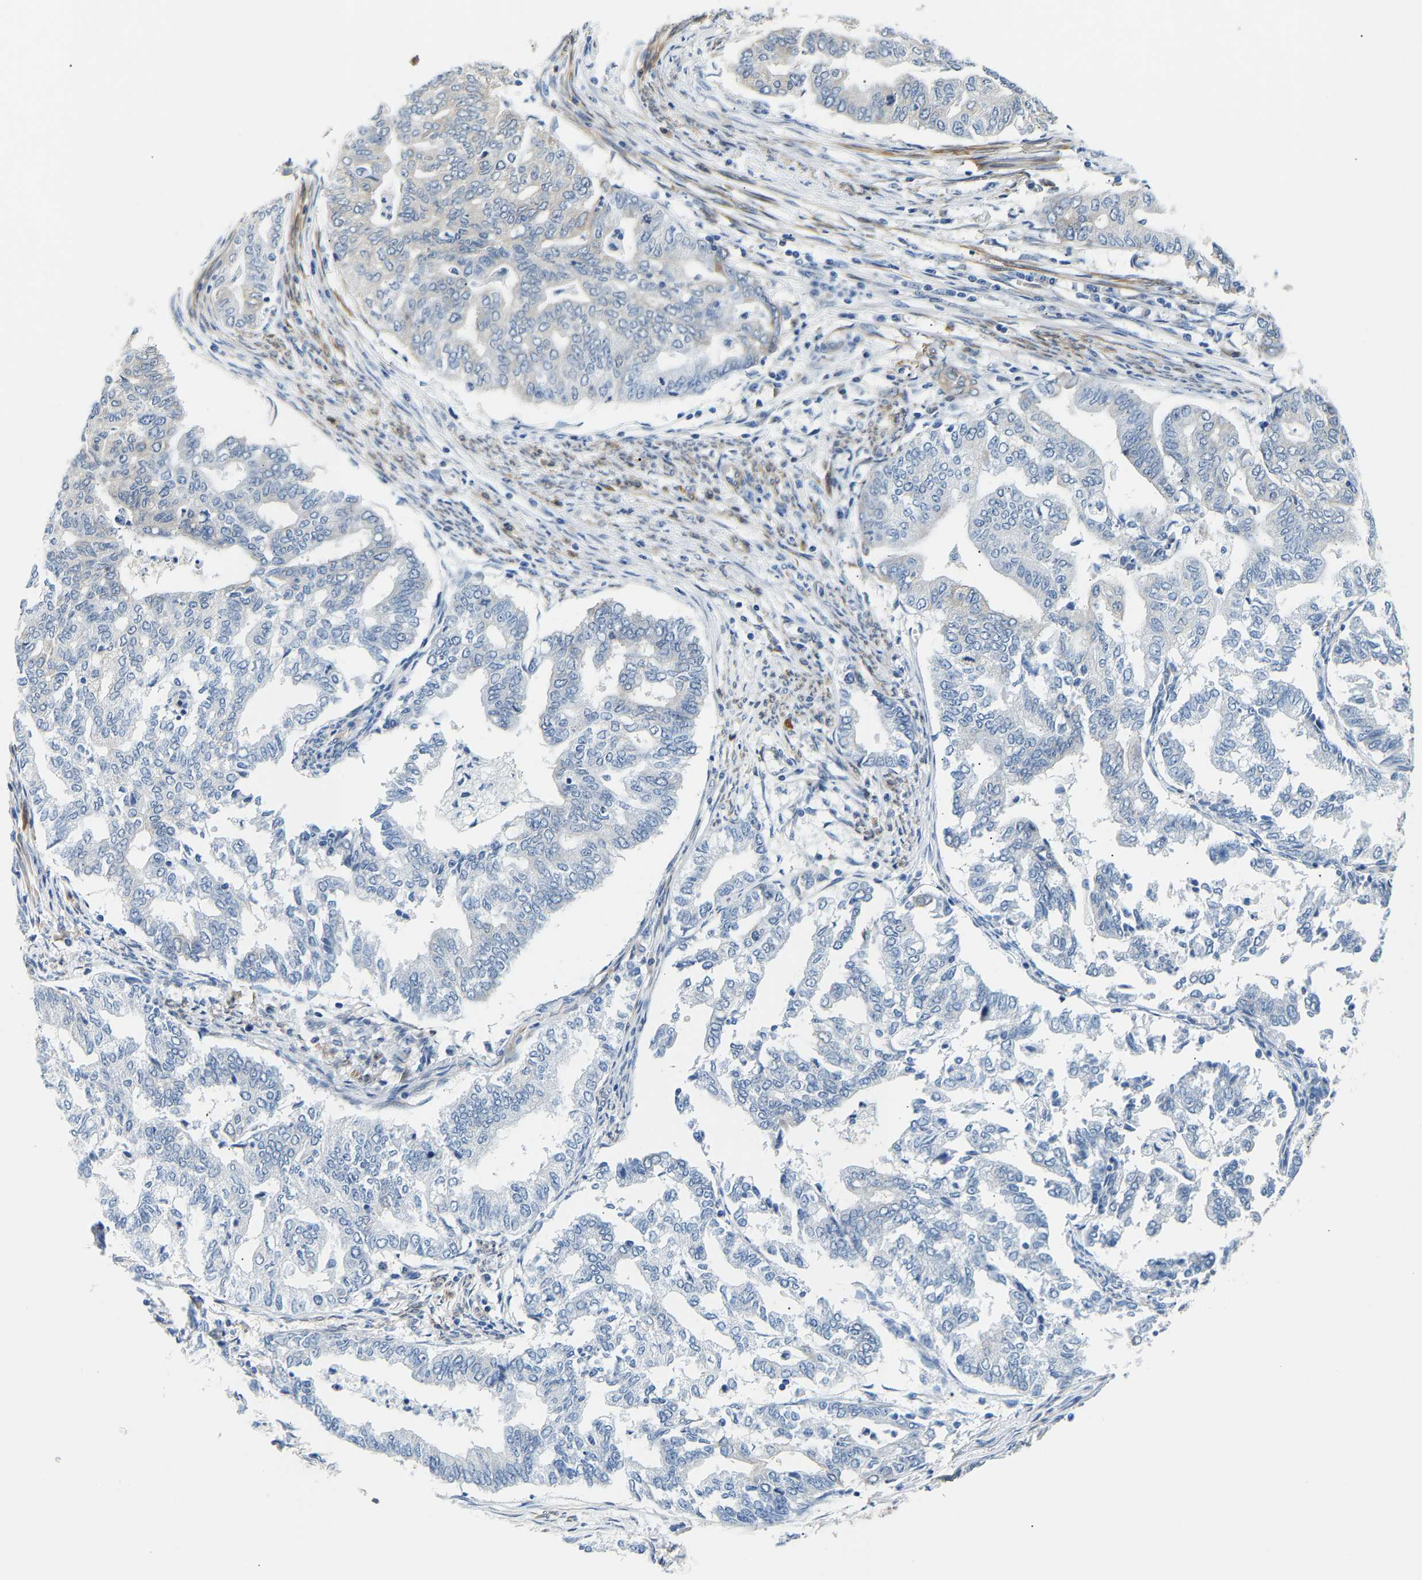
{"staining": {"intensity": "negative", "quantity": "none", "location": "none"}, "tissue": "endometrial cancer", "cell_type": "Tumor cells", "image_type": "cancer", "snomed": [{"axis": "morphology", "description": "Adenocarcinoma, NOS"}, {"axis": "topography", "description": "Endometrium"}], "caption": "Immunohistochemistry (IHC) image of endometrial adenocarcinoma stained for a protein (brown), which demonstrates no staining in tumor cells.", "gene": "PAWR", "patient": {"sex": "female", "age": 79}}